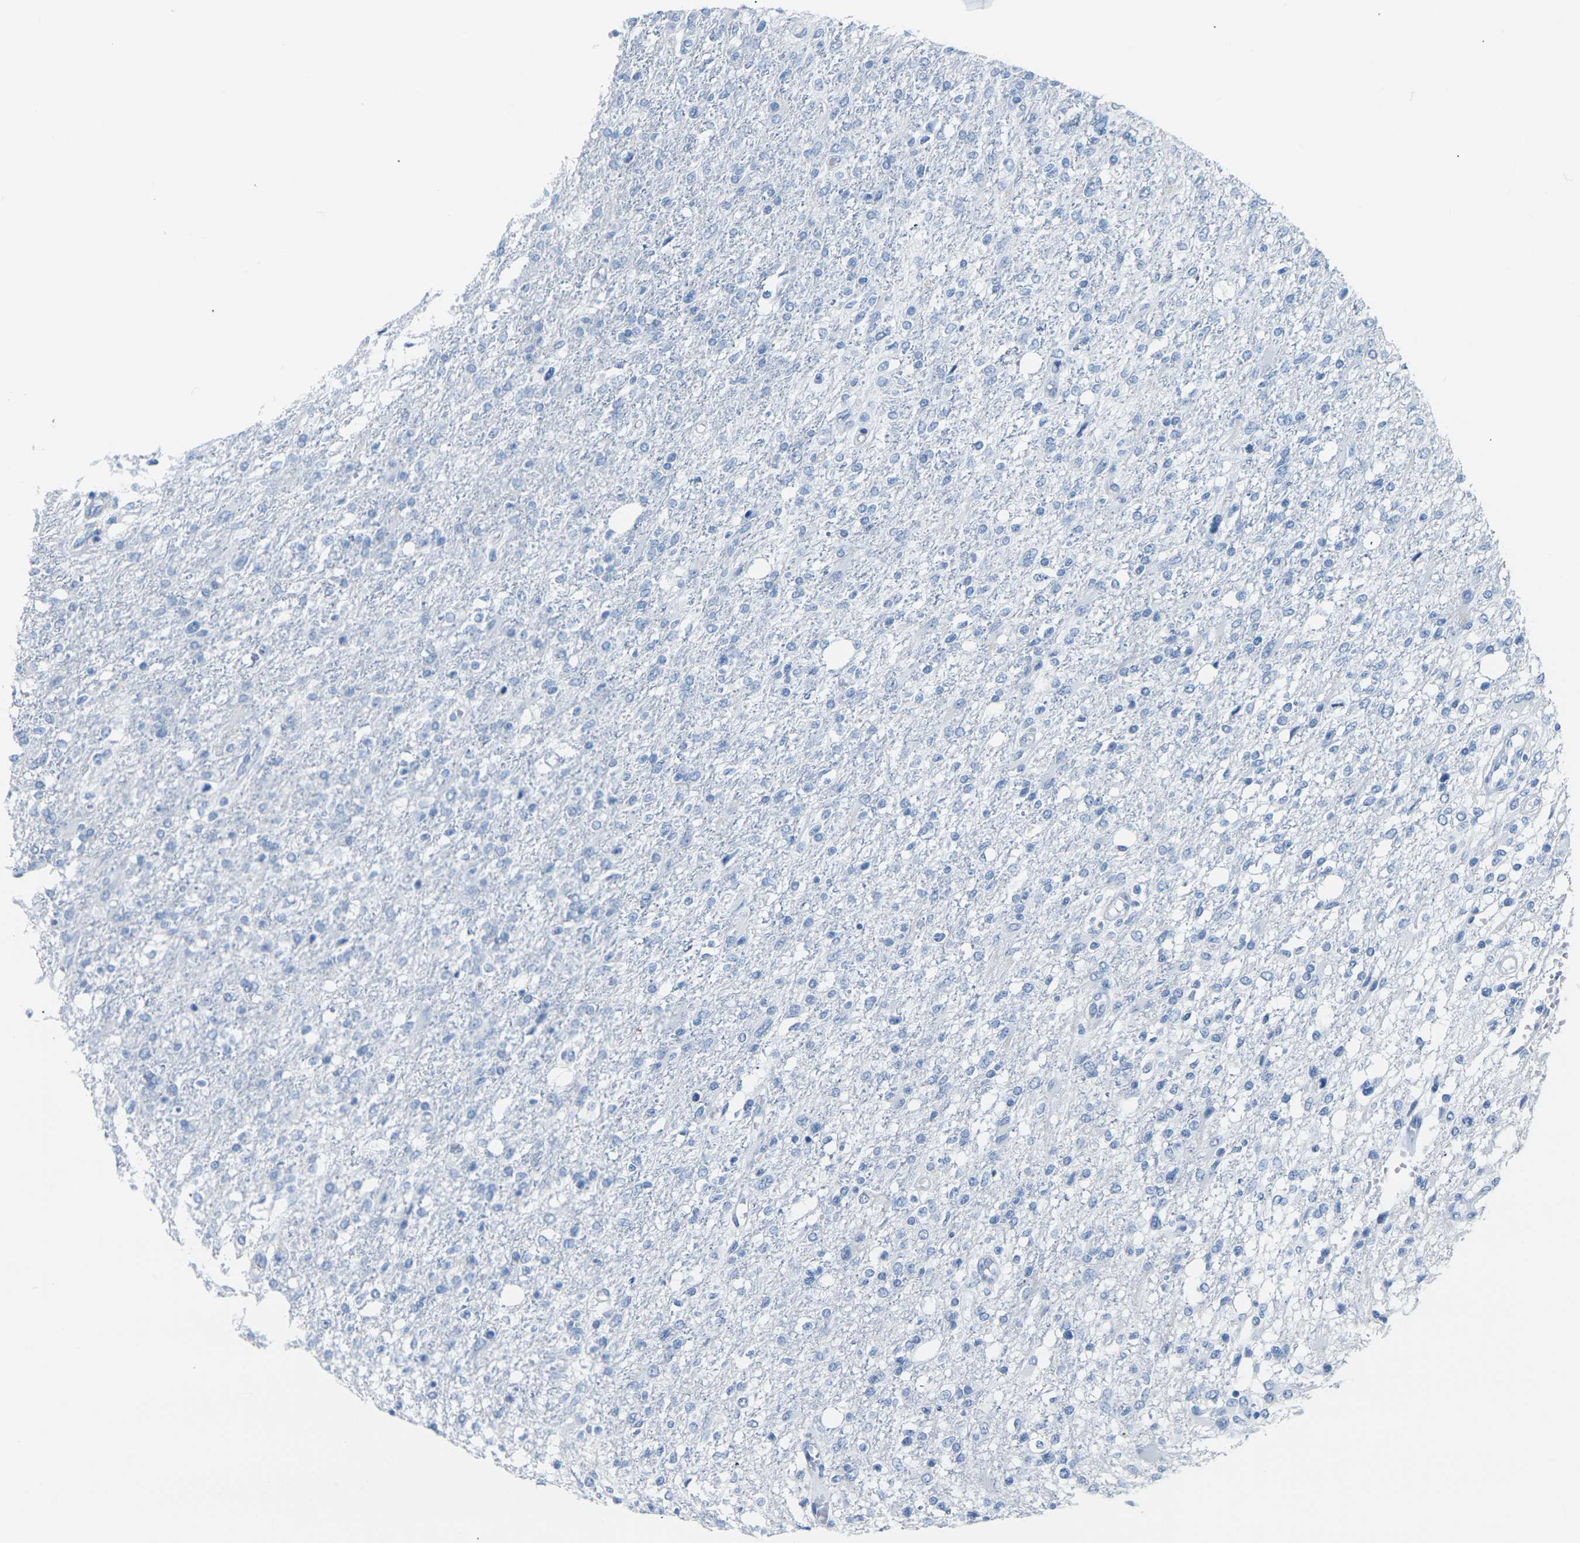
{"staining": {"intensity": "negative", "quantity": "none", "location": "none"}, "tissue": "glioma", "cell_type": "Tumor cells", "image_type": "cancer", "snomed": [{"axis": "morphology", "description": "Glioma, malignant, High grade"}, {"axis": "topography", "description": "Cerebral cortex"}], "caption": "Immunohistochemical staining of glioma demonstrates no significant staining in tumor cells.", "gene": "CLDN7", "patient": {"sex": "male", "age": 76}}